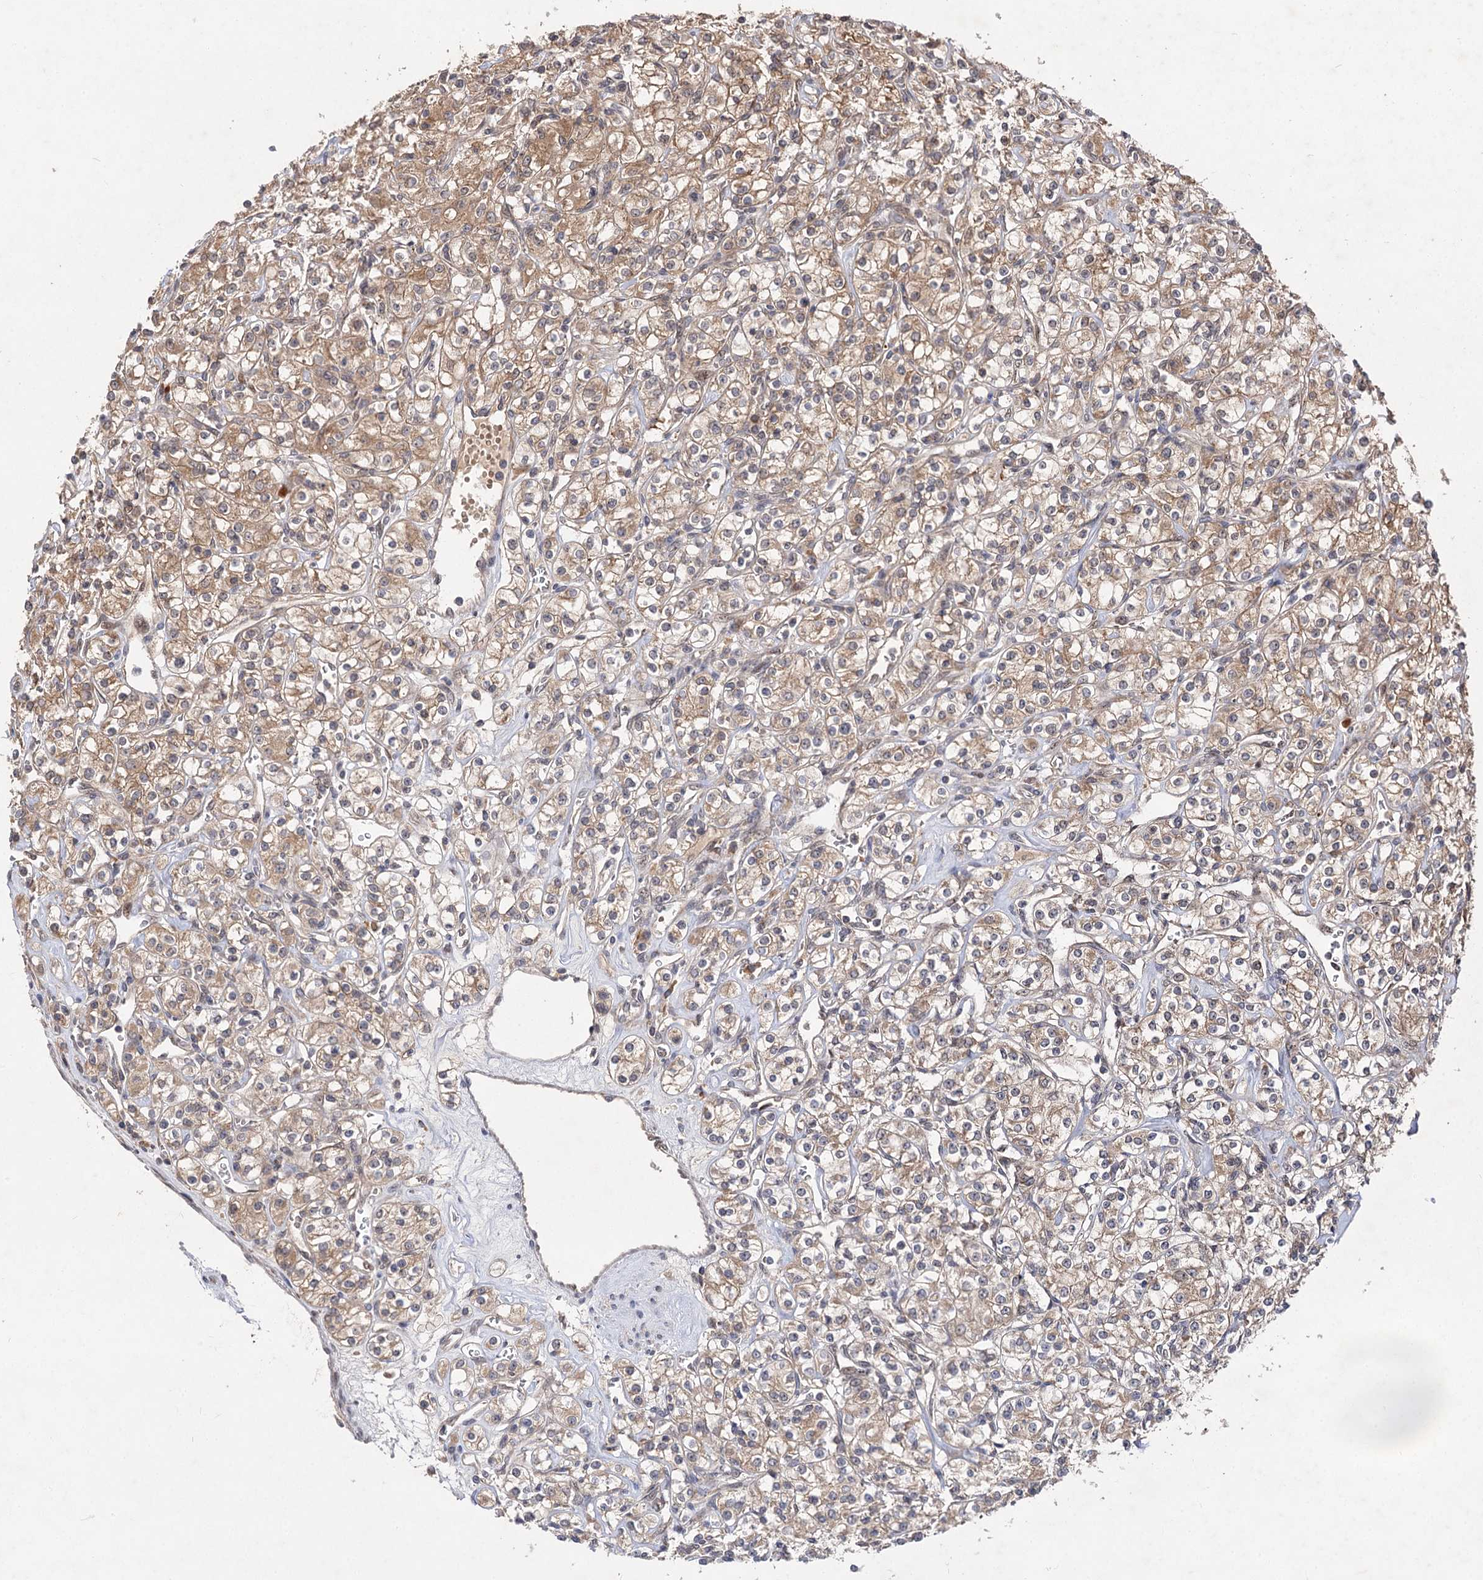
{"staining": {"intensity": "moderate", "quantity": ">75%", "location": "cytoplasmic/membranous"}, "tissue": "renal cancer", "cell_type": "Tumor cells", "image_type": "cancer", "snomed": [{"axis": "morphology", "description": "Adenocarcinoma, NOS"}, {"axis": "topography", "description": "Kidney"}], "caption": "This image demonstrates immunohistochemistry (IHC) staining of renal cancer, with medium moderate cytoplasmic/membranous expression in approximately >75% of tumor cells.", "gene": "FBXW8", "patient": {"sex": "male", "age": 77}}